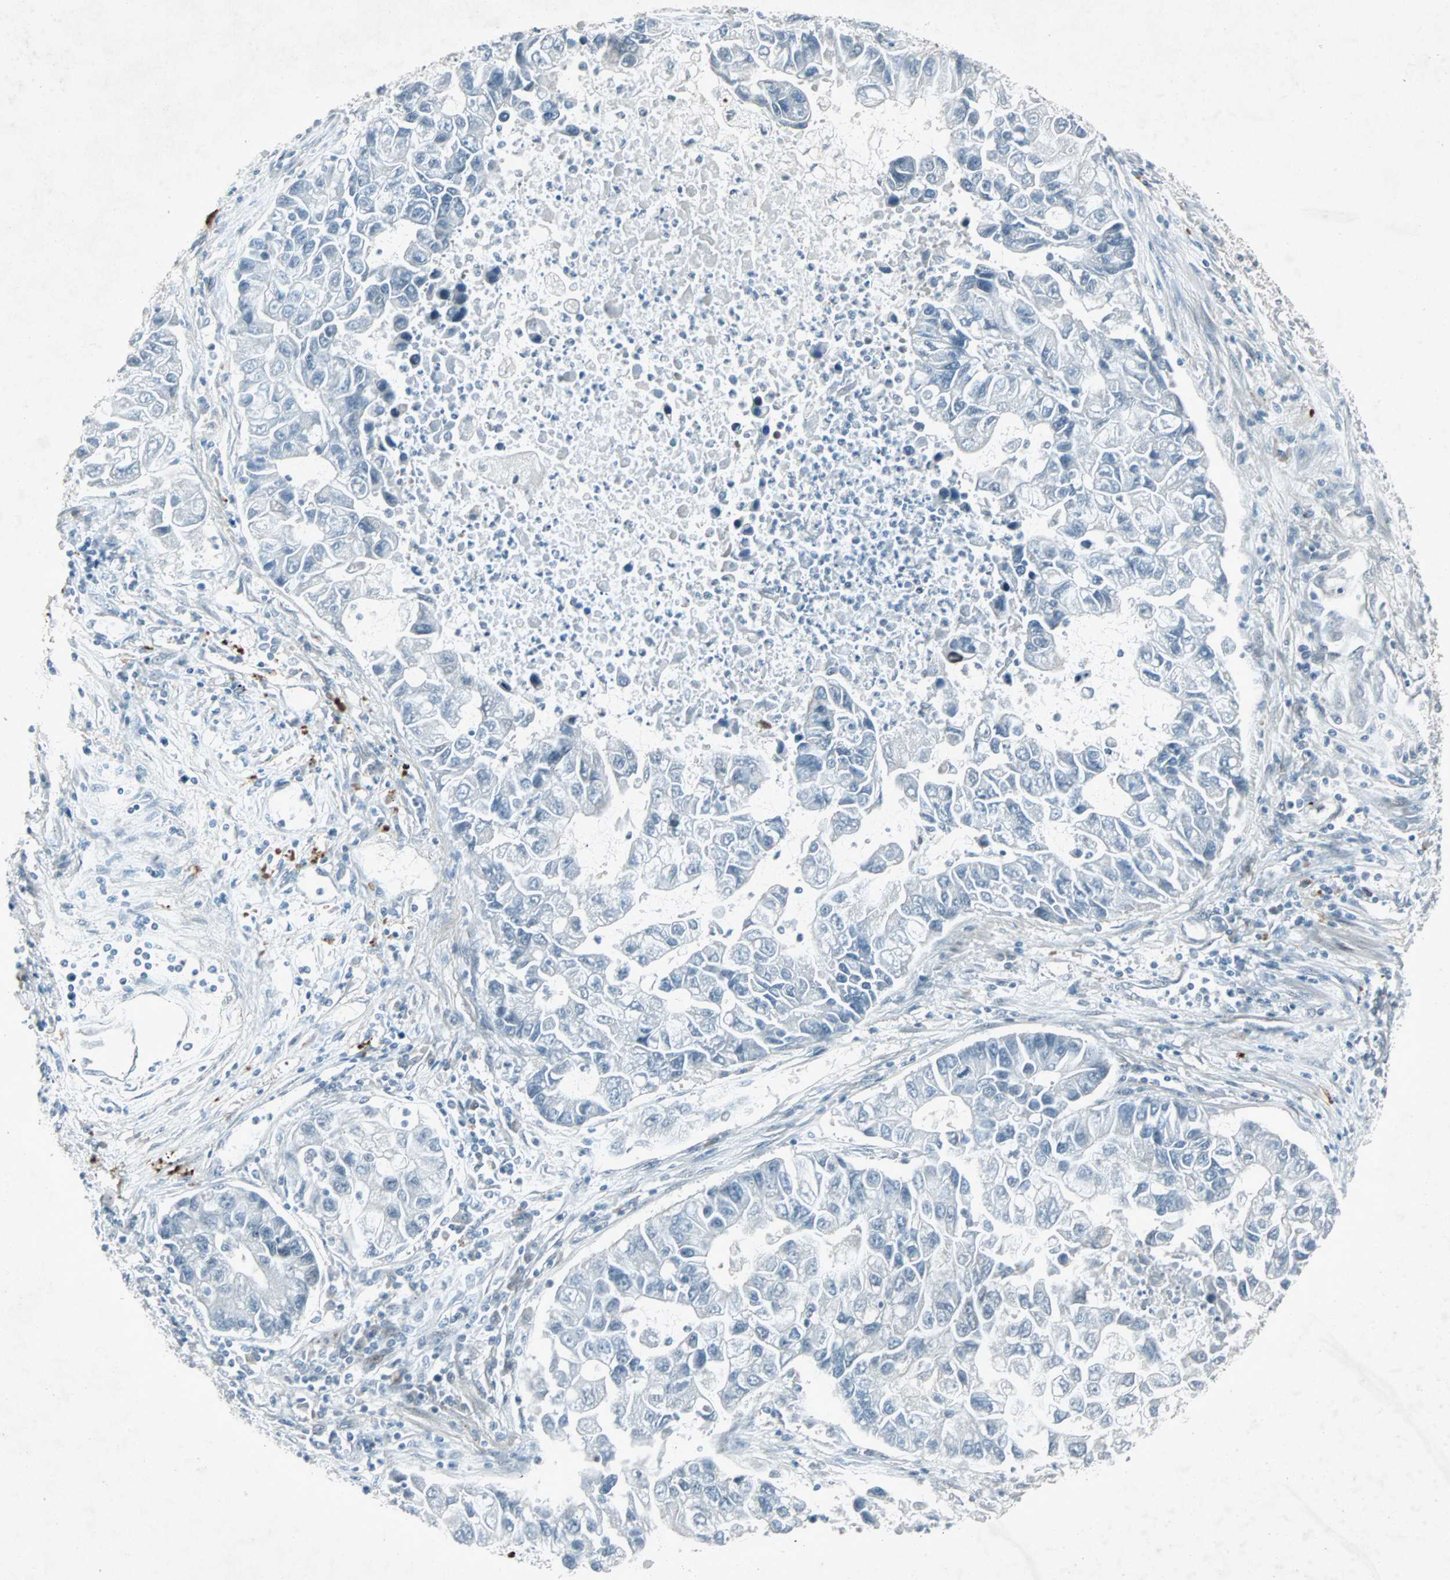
{"staining": {"intensity": "negative", "quantity": "none", "location": "none"}, "tissue": "lung cancer", "cell_type": "Tumor cells", "image_type": "cancer", "snomed": [{"axis": "morphology", "description": "Adenocarcinoma, NOS"}, {"axis": "topography", "description": "Lung"}], "caption": "Tumor cells are negative for brown protein staining in adenocarcinoma (lung). (DAB IHC, high magnification).", "gene": "LANCL3", "patient": {"sex": "female", "age": 51}}